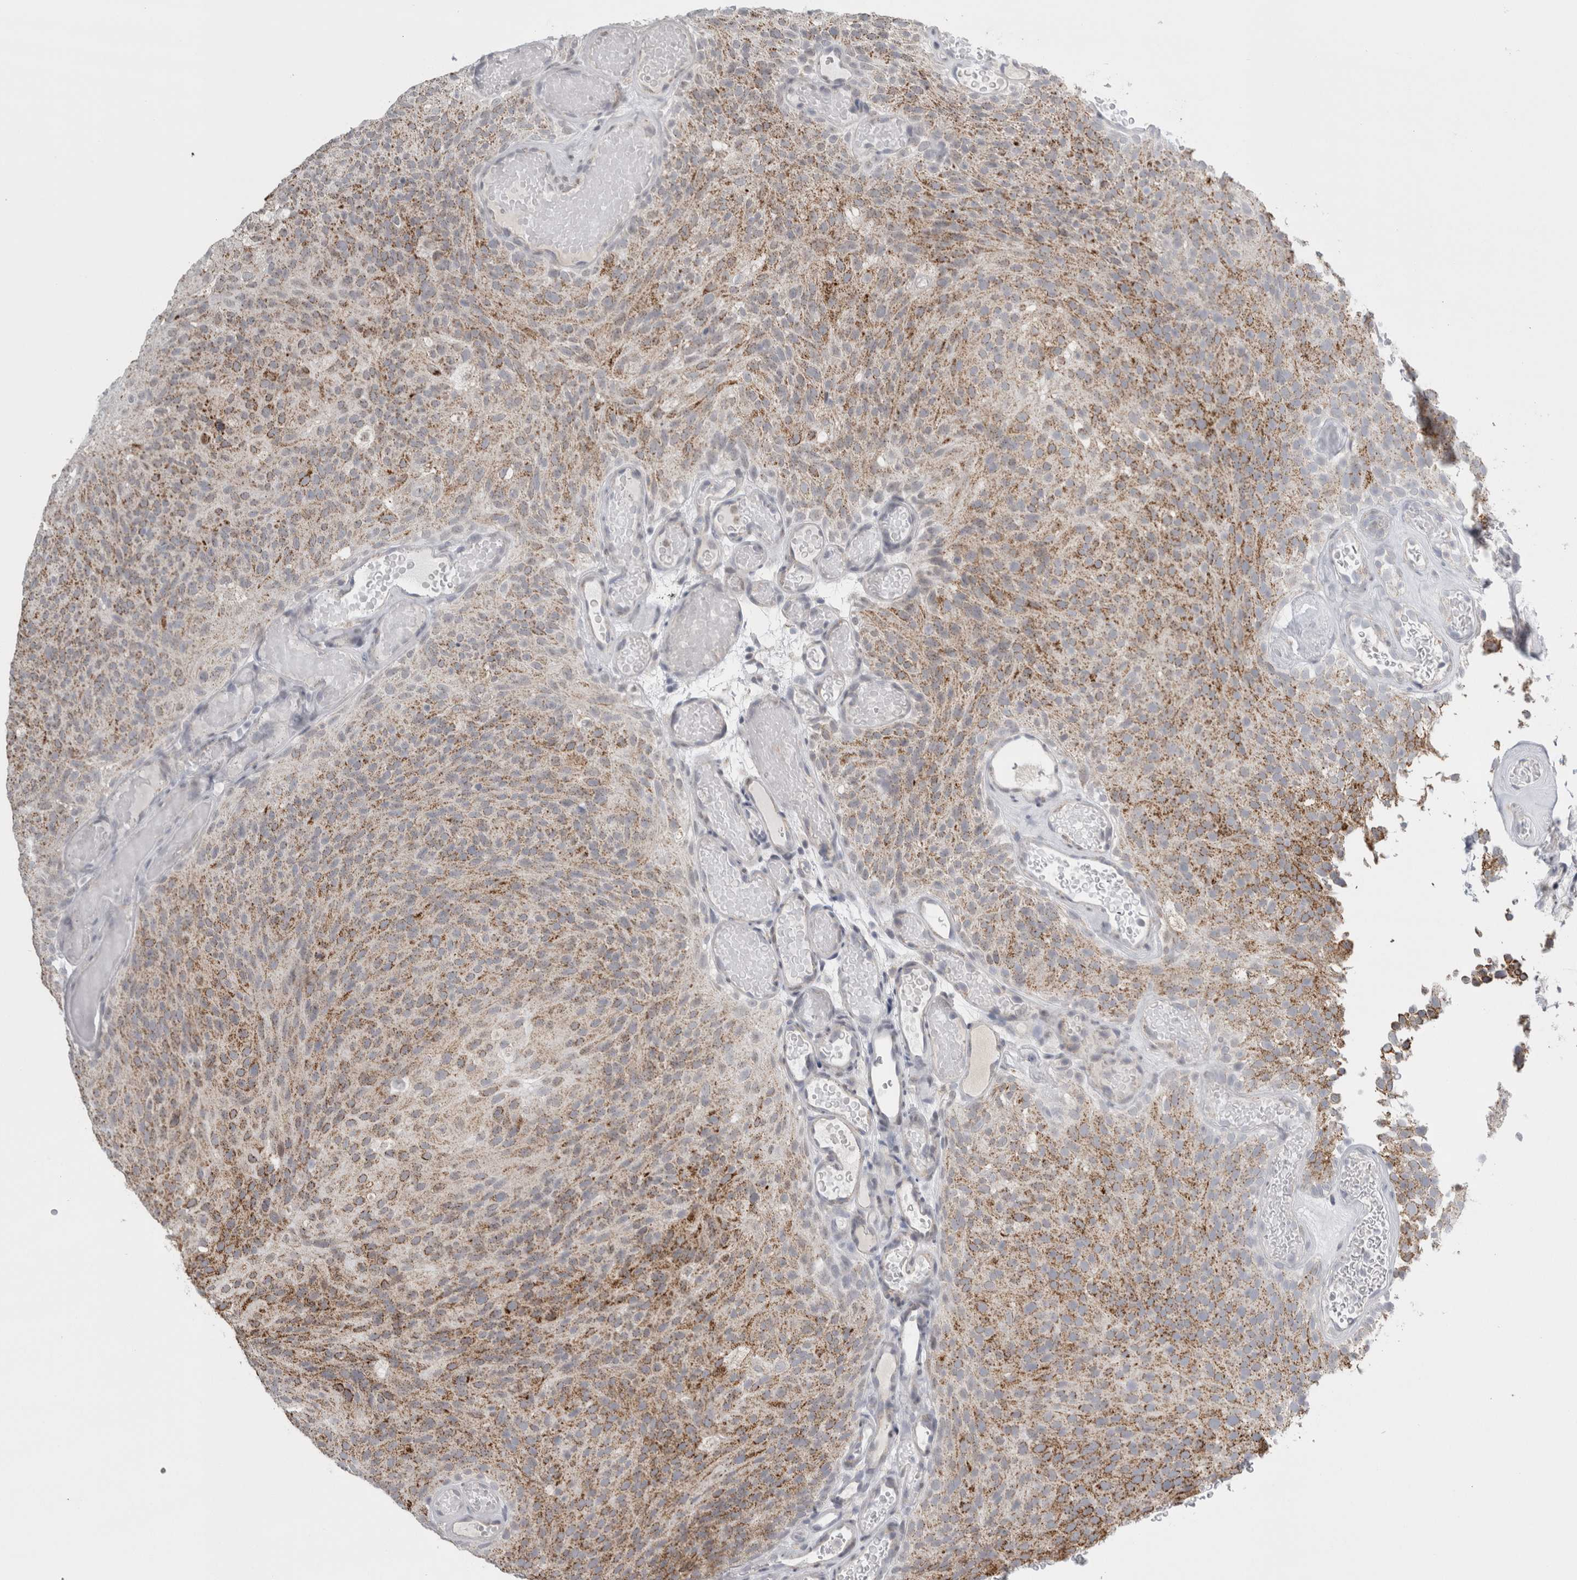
{"staining": {"intensity": "moderate", "quantity": ">75%", "location": "cytoplasmic/membranous"}, "tissue": "urothelial cancer", "cell_type": "Tumor cells", "image_type": "cancer", "snomed": [{"axis": "morphology", "description": "Urothelial carcinoma, Low grade"}, {"axis": "topography", "description": "Urinary bladder"}], "caption": "This image displays immunohistochemistry staining of urothelial cancer, with medium moderate cytoplasmic/membranous positivity in approximately >75% of tumor cells.", "gene": "PLIN1", "patient": {"sex": "male", "age": 78}}